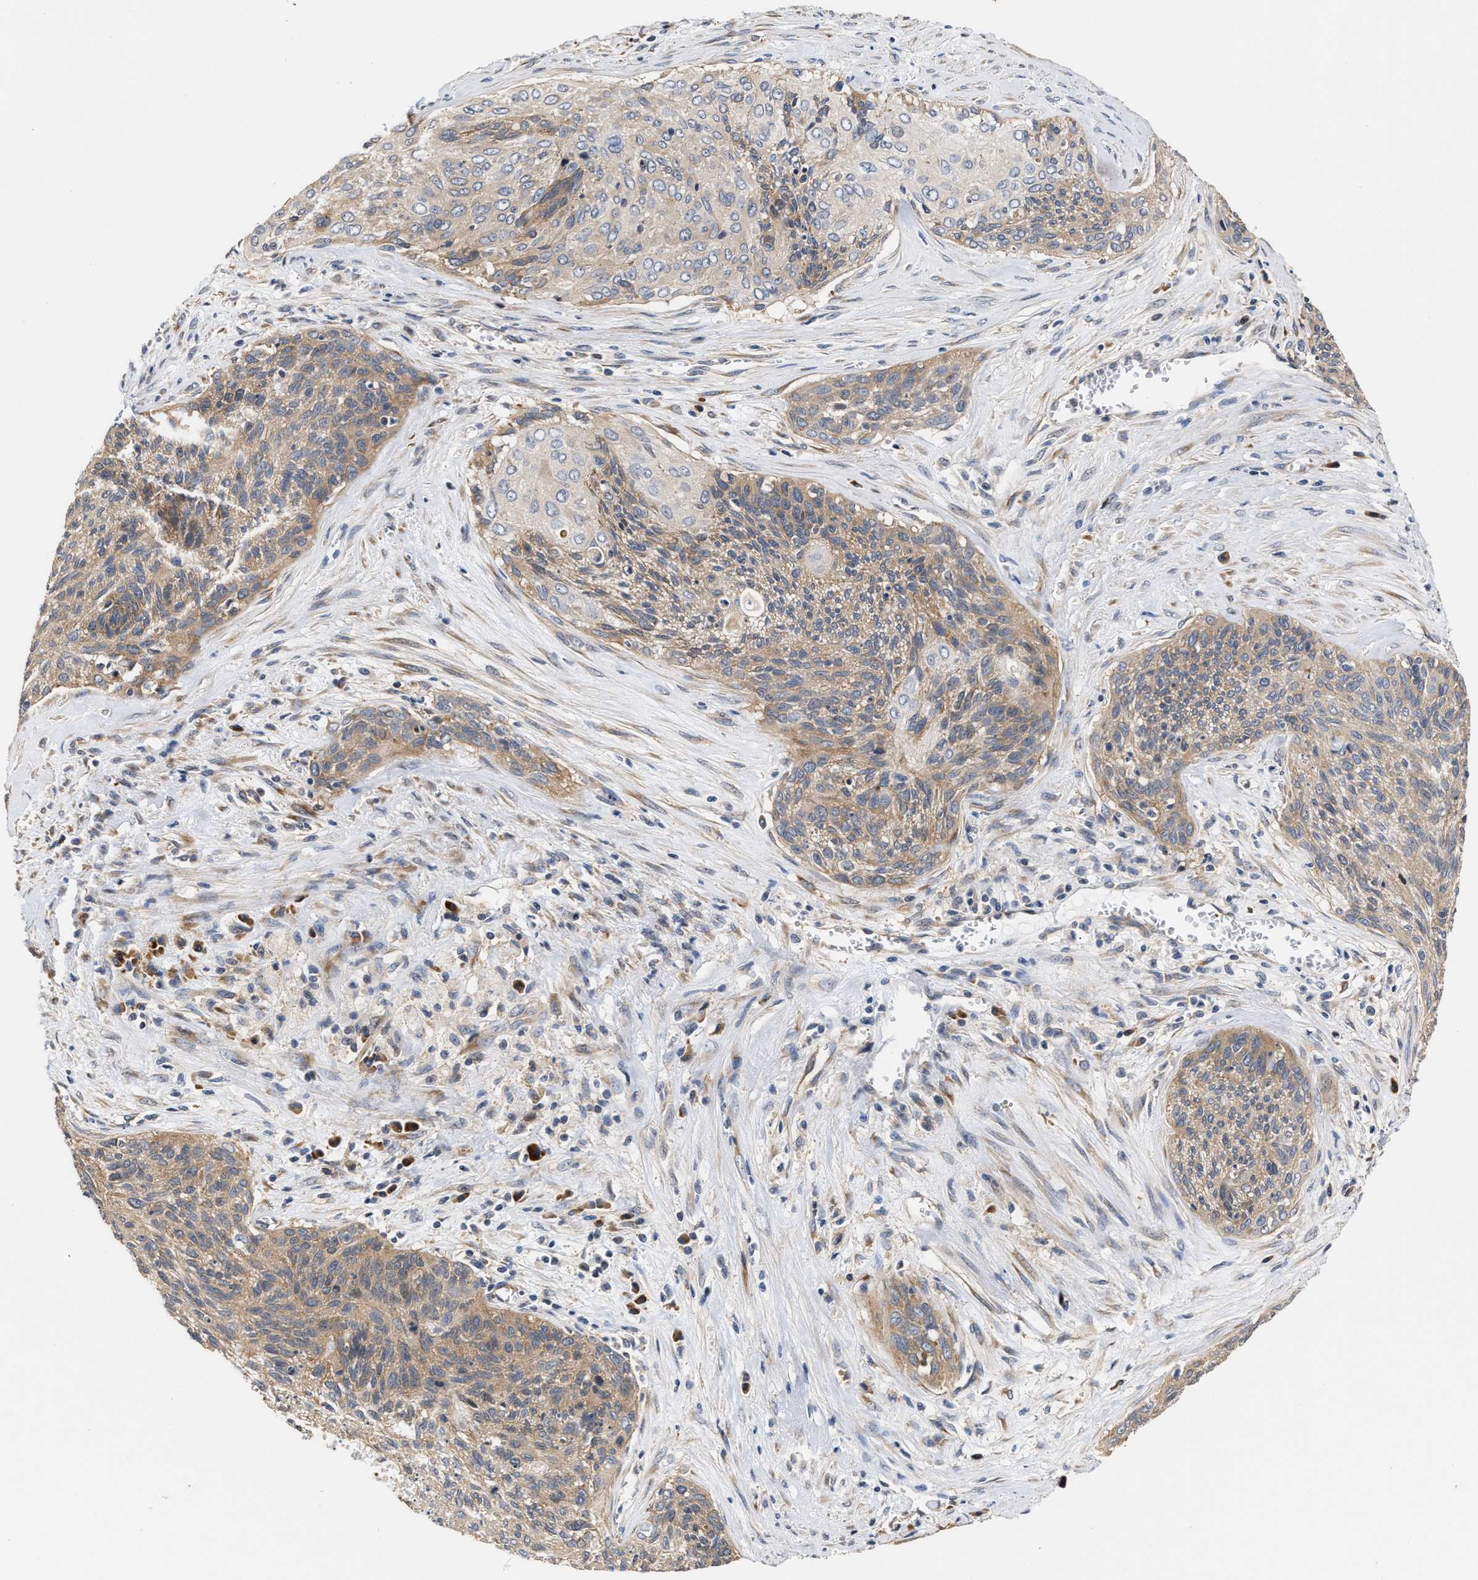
{"staining": {"intensity": "weak", "quantity": "25%-75%", "location": "cytoplasmic/membranous"}, "tissue": "cervical cancer", "cell_type": "Tumor cells", "image_type": "cancer", "snomed": [{"axis": "morphology", "description": "Squamous cell carcinoma, NOS"}, {"axis": "topography", "description": "Cervix"}], "caption": "DAB immunohistochemical staining of cervical cancer demonstrates weak cytoplasmic/membranous protein staining in about 25%-75% of tumor cells.", "gene": "CLIP2", "patient": {"sex": "female", "age": 55}}